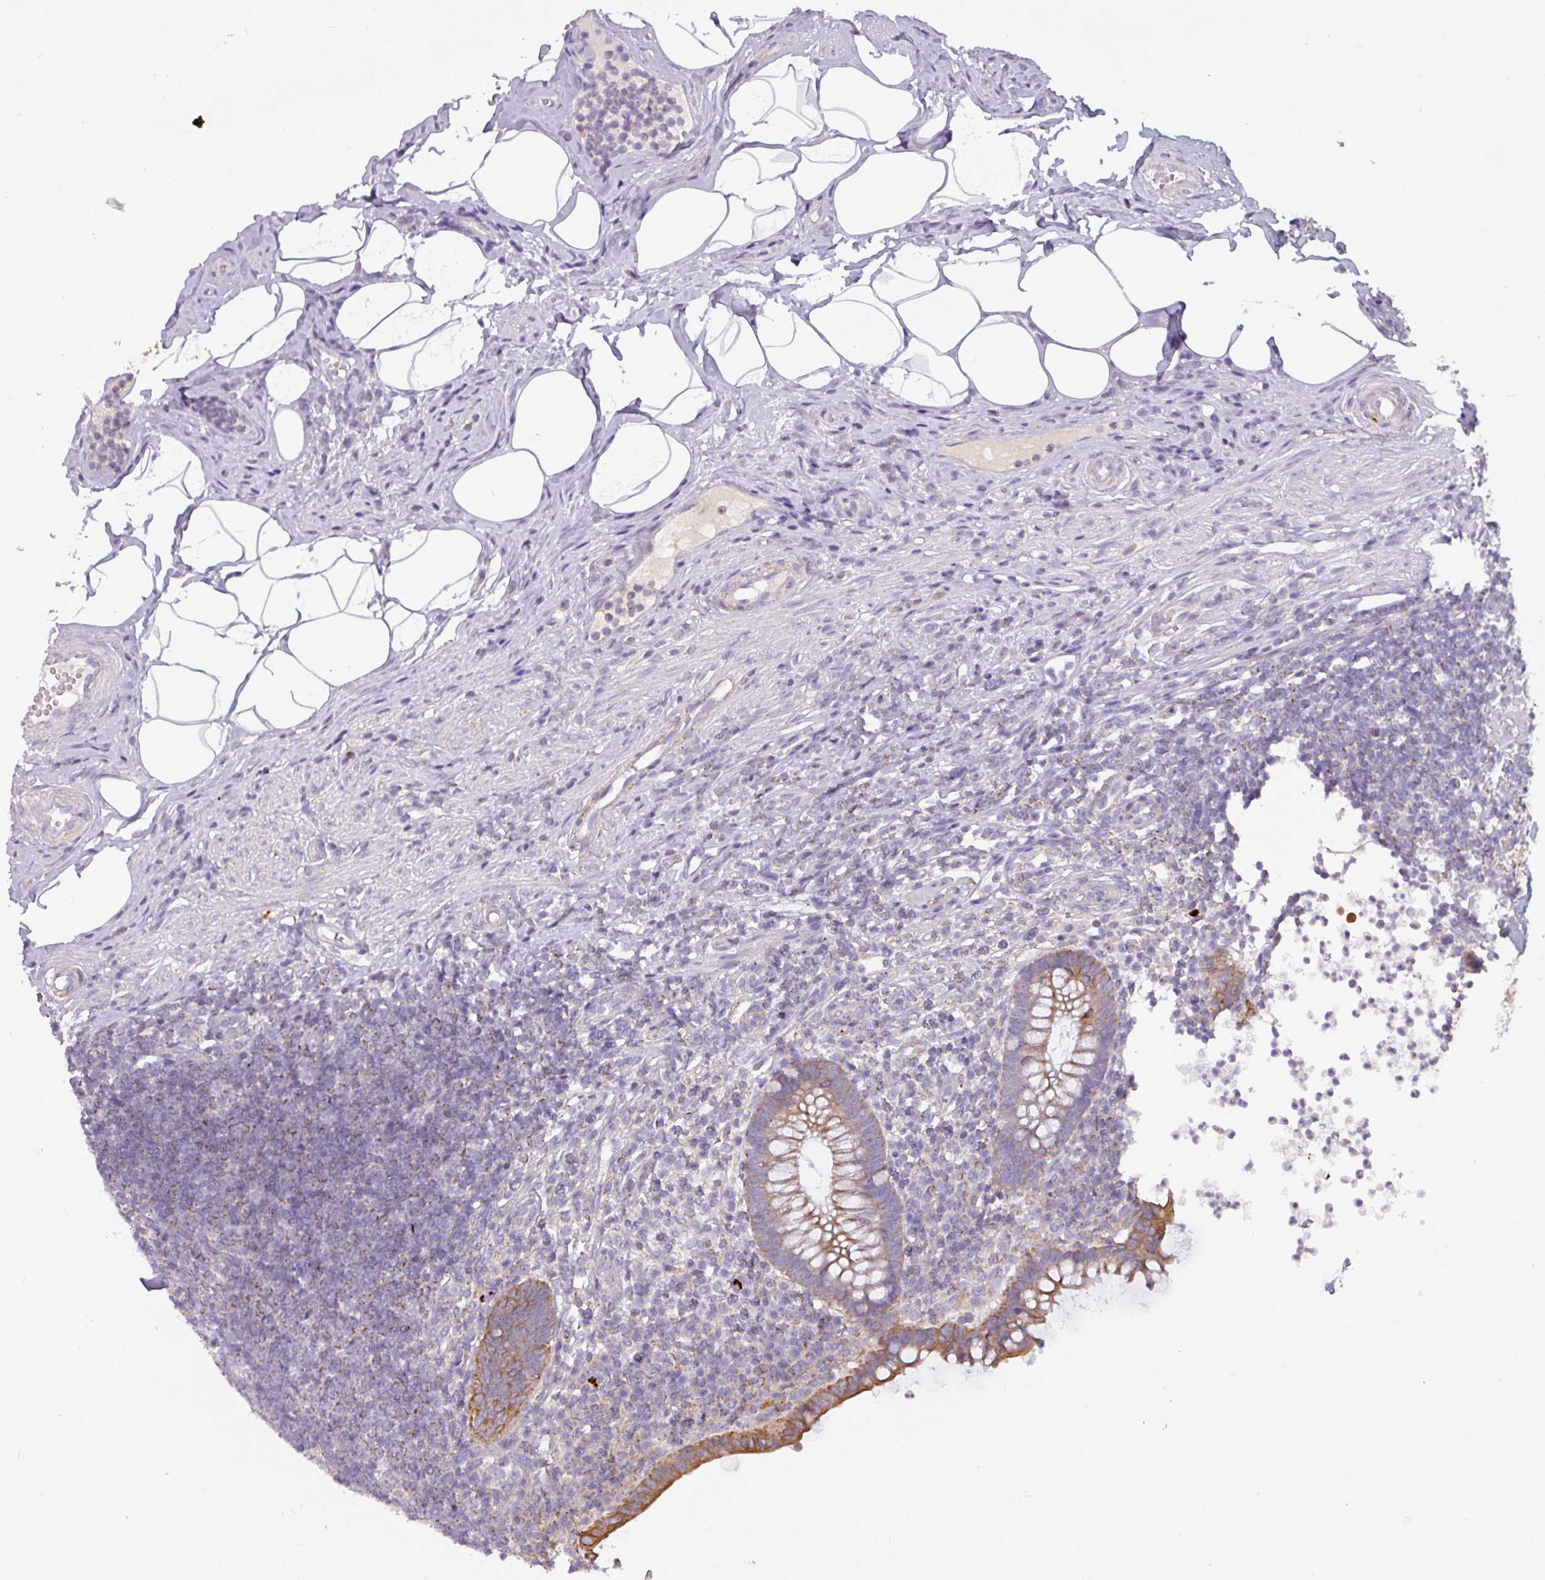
{"staining": {"intensity": "moderate", "quantity": ">75%", "location": "cytoplasmic/membranous"}, "tissue": "appendix", "cell_type": "Glandular cells", "image_type": "normal", "snomed": [{"axis": "morphology", "description": "Normal tissue, NOS"}, {"axis": "topography", "description": "Appendix"}], "caption": "Brown immunohistochemical staining in unremarkable appendix shows moderate cytoplasmic/membranous expression in approximately >75% of glandular cells.", "gene": "CAMK1", "patient": {"sex": "female", "age": 56}}